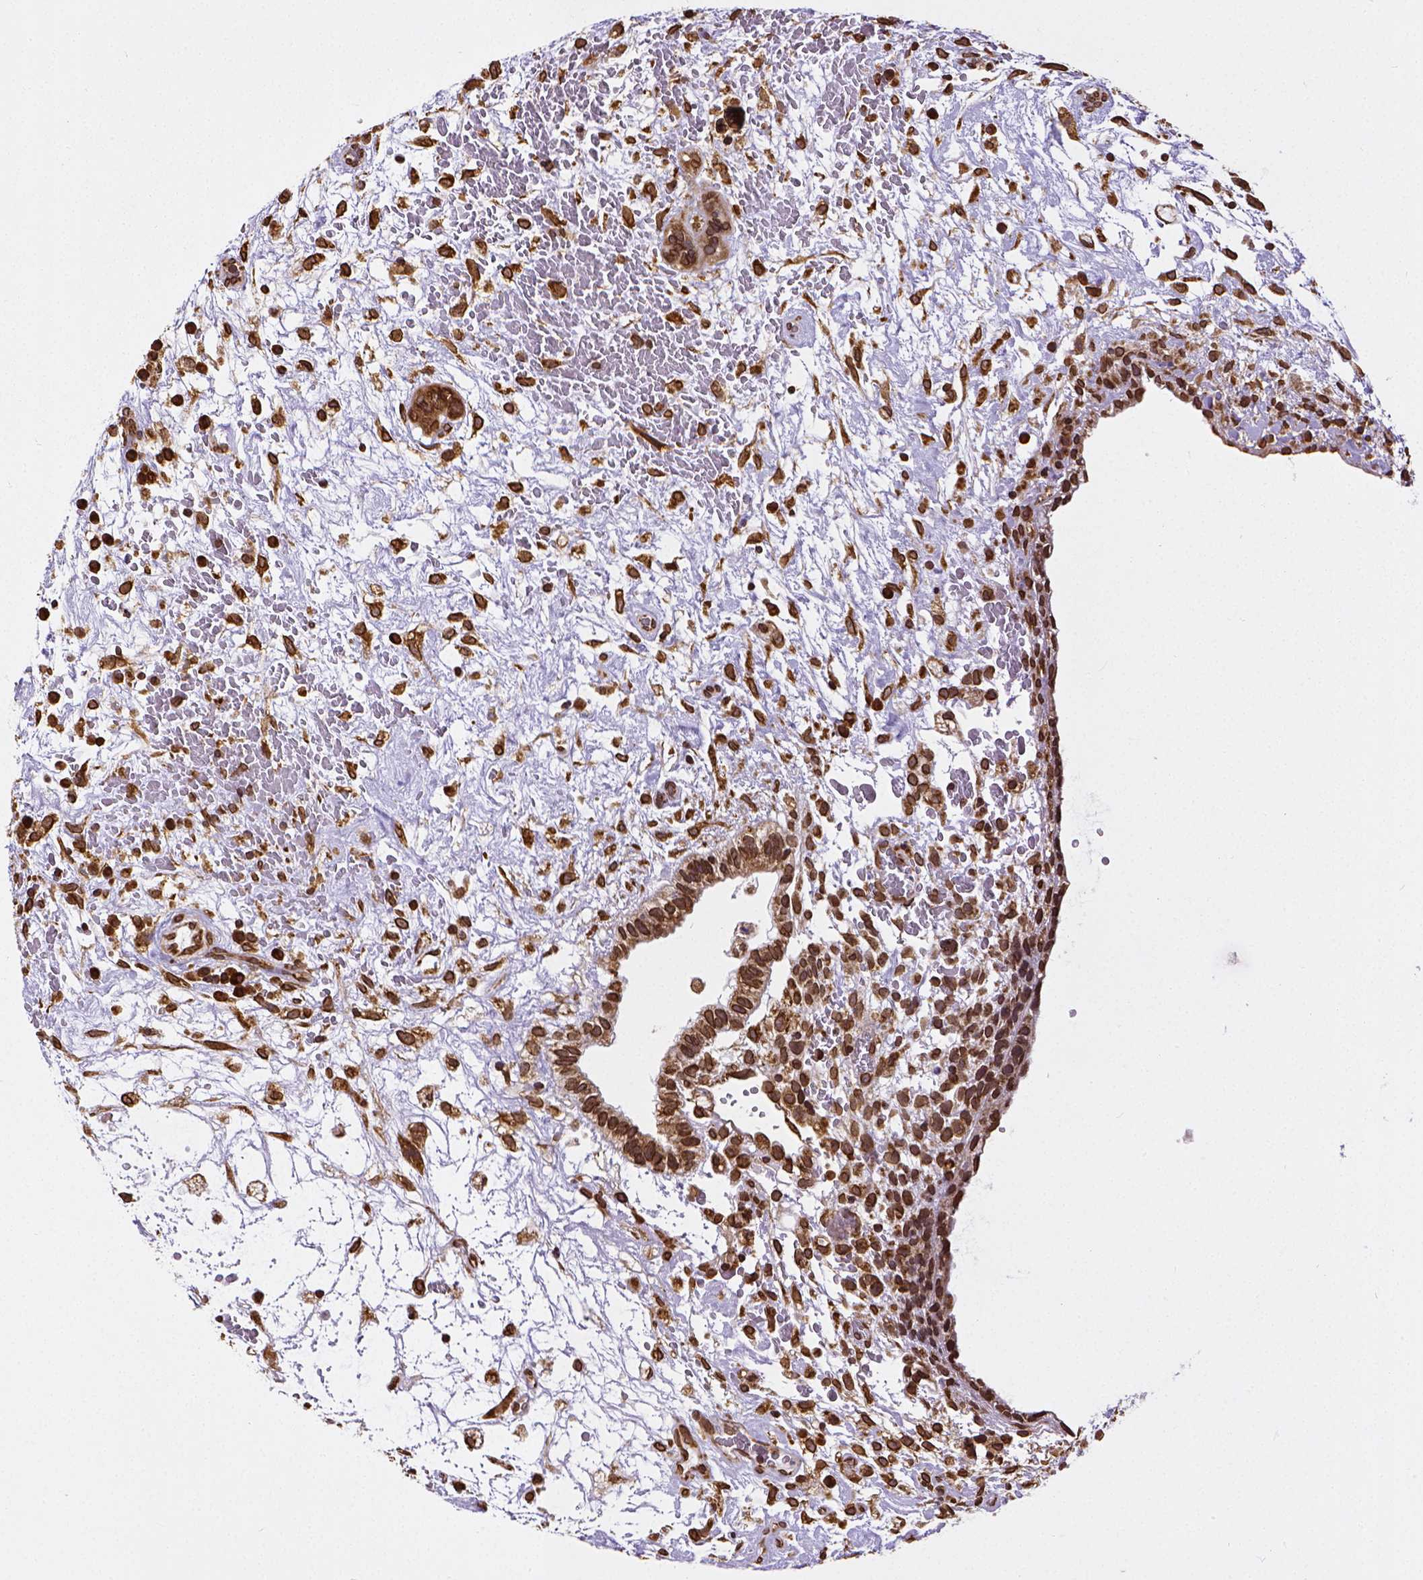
{"staining": {"intensity": "strong", "quantity": ">75%", "location": "cytoplasmic/membranous,nuclear"}, "tissue": "testis cancer", "cell_type": "Tumor cells", "image_type": "cancer", "snomed": [{"axis": "morphology", "description": "Normal tissue, NOS"}, {"axis": "morphology", "description": "Carcinoma, Embryonal, NOS"}, {"axis": "topography", "description": "Testis"}], "caption": "The photomicrograph demonstrates a brown stain indicating the presence of a protein in the cytoplasmic/membranous and nuclear of tumor cells in testis cancer (embryonal carcinoma). (brown staining indicates protein expression, while blue staining denotes nuclei).", "gene": "MTDH", "patient": {"sex": "male", "age": 32}}